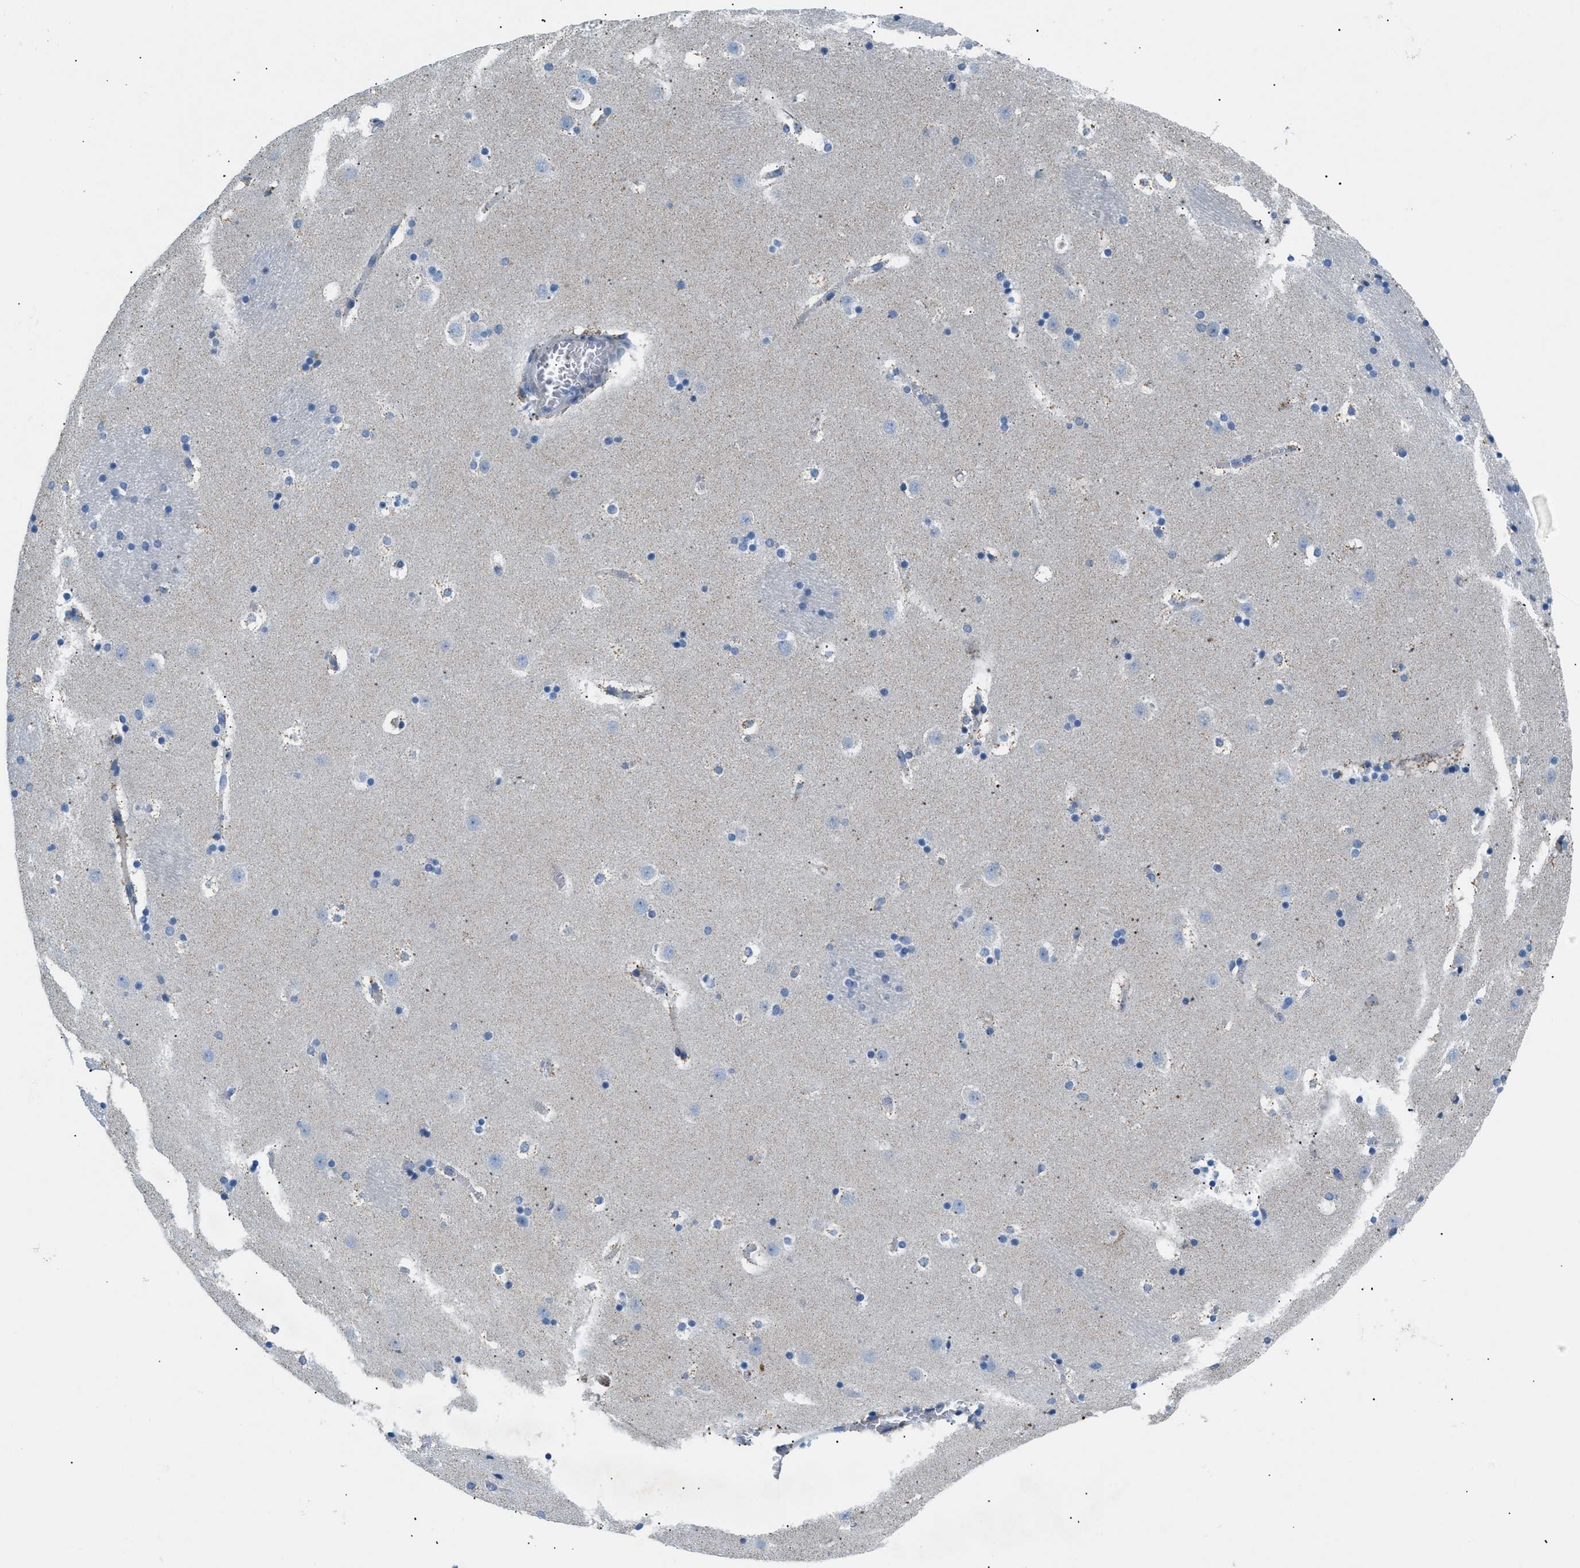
{"staining": {"intensity": "negative", "quantity": "none", "location": "none"}, "tissue": "caudate", "cell_type": "Glial cells", "image_type": "normal", "snomed": [{"axis": "morphology", "description": "Normal tissue, NOS"}, {"axis": "topography", "description": "Lateral ventricle wall"}], "caption": "This is a photomicrograph of IHC staining of benign caudate, which shows no staining in glial cells. The staining is performed using DAB brown chromogen with nuclei counter-stained in using hematoxylin.", "gene": "ILDR1", "patient": {"sex": "male", "age": 45}}